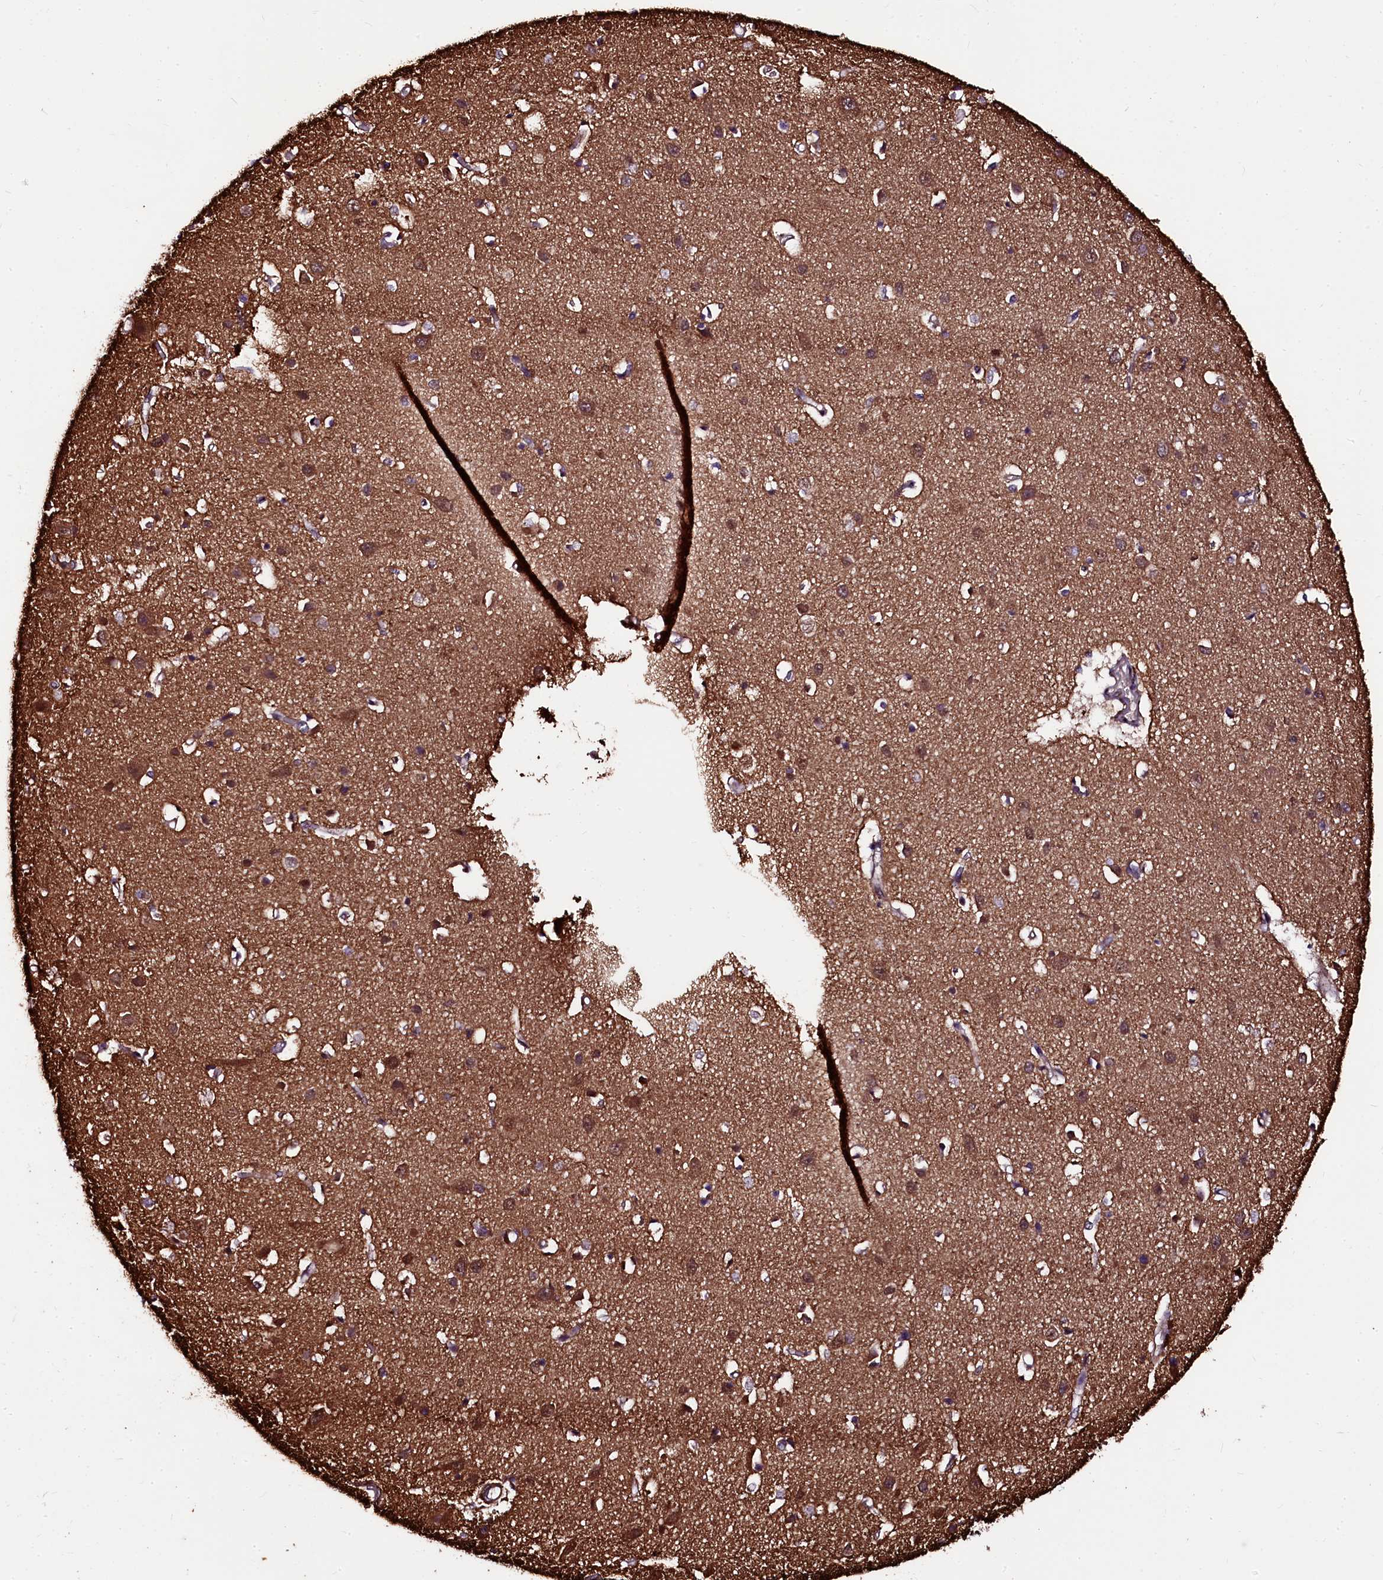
{"staining": {"intensity": "moderate", "quantity": ">75%", "location": "cytoplasmic/membranous"}, "tissue": "cerebral cortex", "cell_type": "Endothelial cells", "image_type": "normal", "snomed": [{"axis": "morphology", "description": "Normal tissue, NOS"}, {"axis": "topography", "description": "Cerebral cortex"}], "caption": "Immunohistochemistry (IHC) (DAB (3,3'-diaminobenzidine)) staining of benign cerebral cortex shows moderate cytoplasmic/membranous protein positivity in approximately >75% of endothelial cells.", "gene": "N4BP1", "patient": {"sex": "female", "age": 64}}